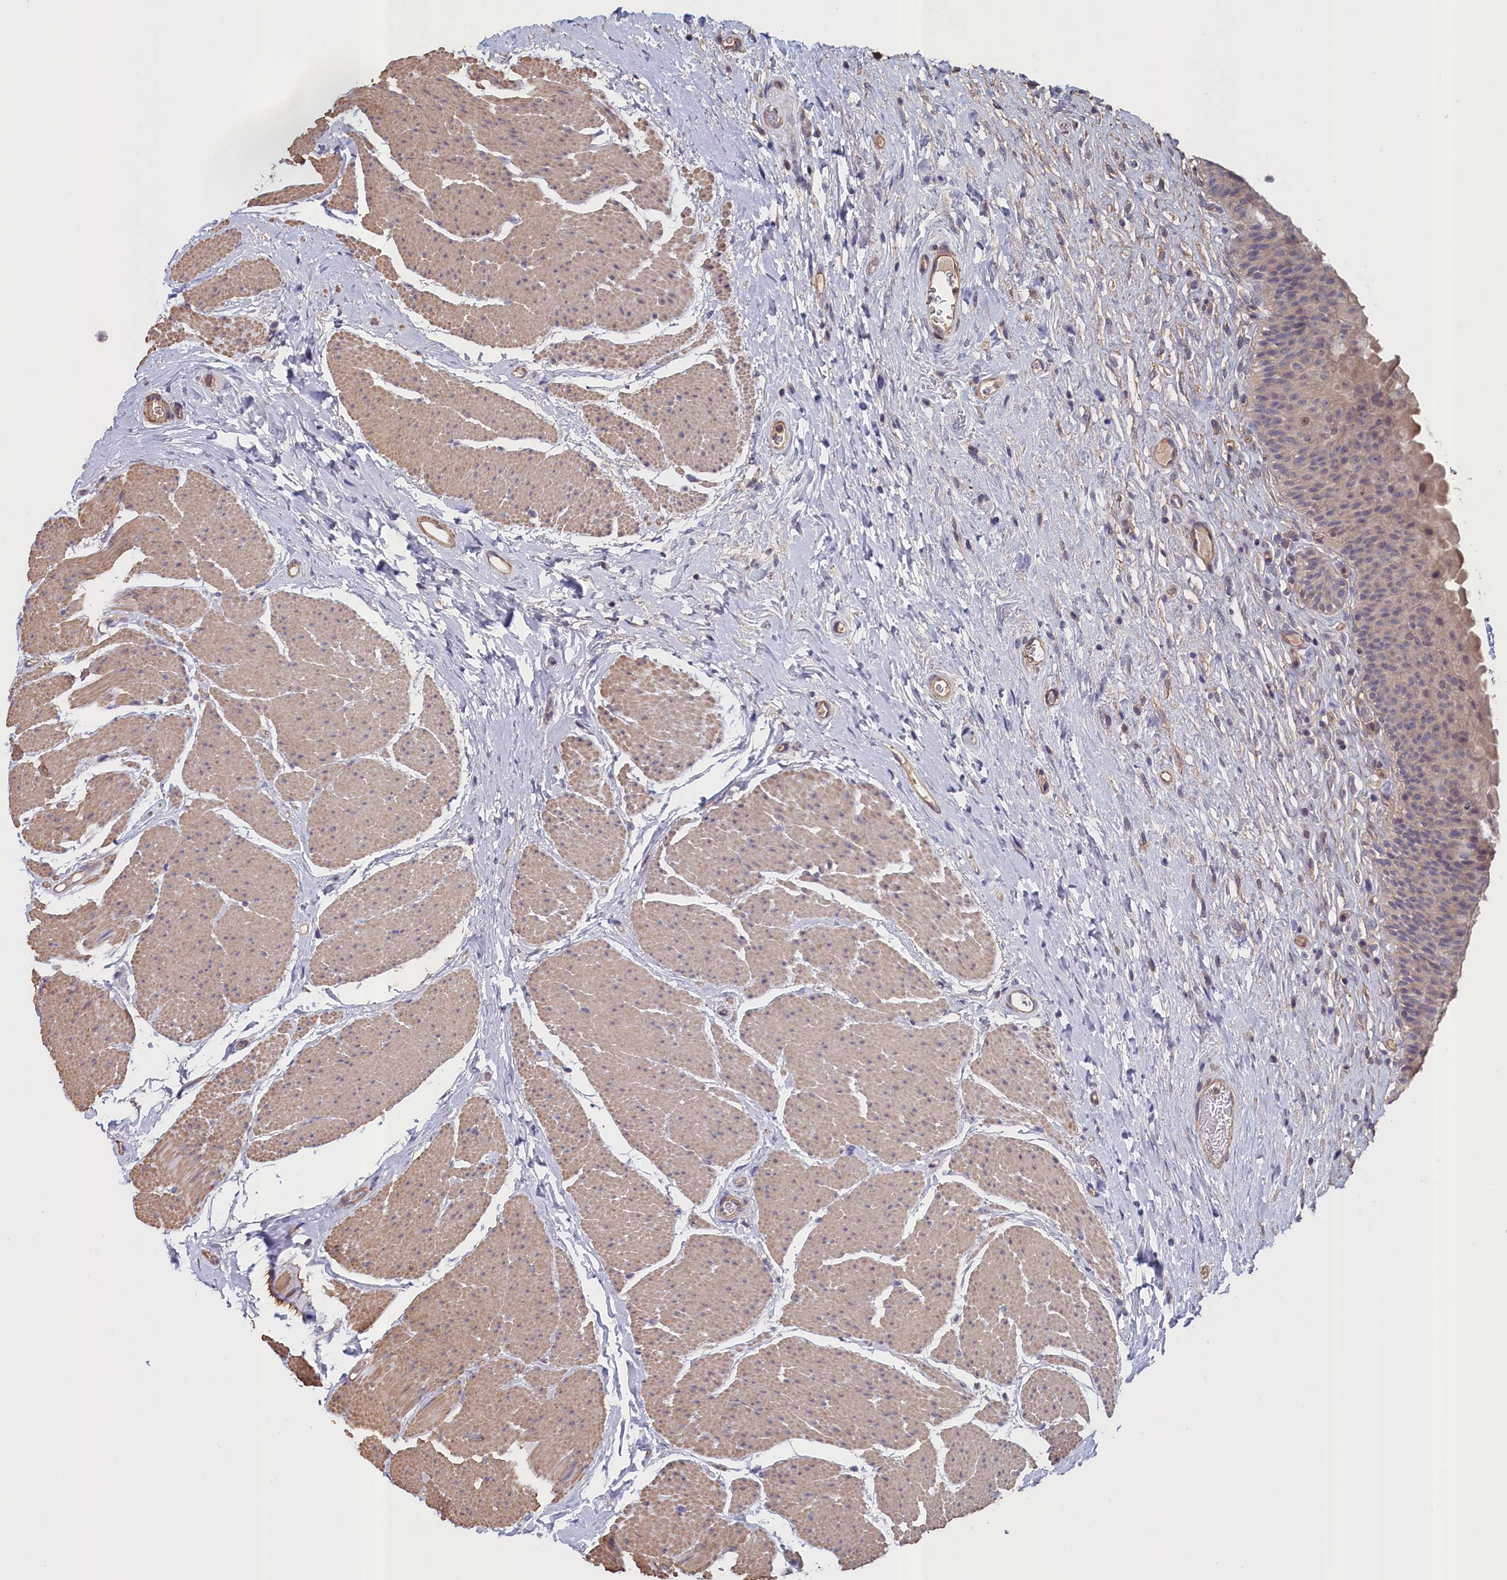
{"staining": {"intensity": "weak", "quantity": "<25%", "location": "cytoplasmic/membranous"}, "tissue": "urinary bladder", "cell_type": "Urothelial cells", "image_type": "normal", "snomed": [{"axis": "morphology", "description": "Normal tissue, NOS"}, {"axis": "topography", "description": "Urinary bladder"}], "caption": "Immunohistochemical staining of unremarkable human urinary bladder reveals no significant expression in urothelial cells. The staining is performed using DAB (3,3'-diaminobenzidine) brown chromogen with nuclei counter-stained in using hematoxylin.", "gene": "ANKRD2", "patient": {"sex": "male", "age": 74}}